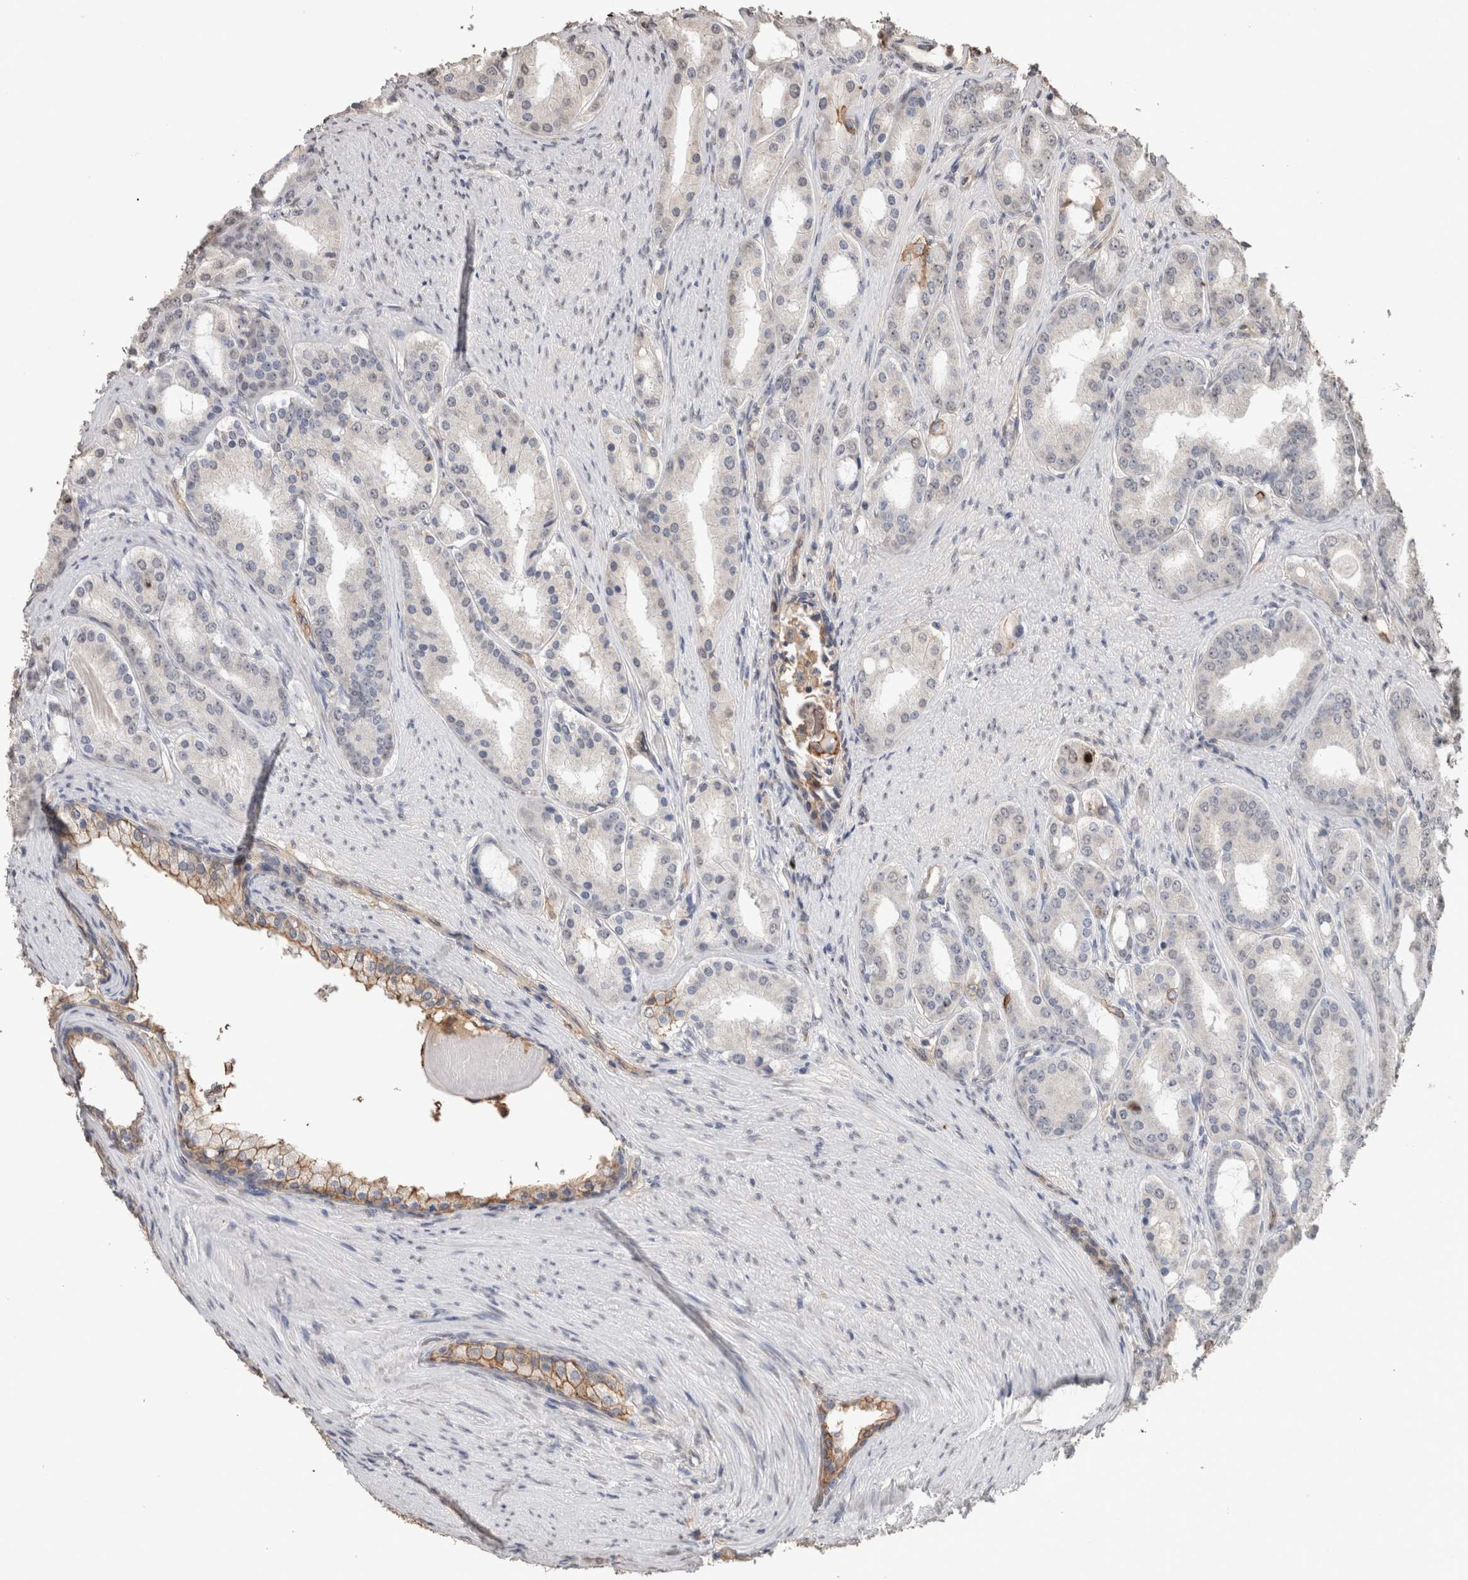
{"staining": {"intensity": "negative", "quantity": "none", "location": "none"}, "tissue": "prostate cancer", "cell_type": "Tumor cells", "image_type": "cancer", "snomed": [{"axis": "morphology", "description": "Adenocarcinoma, High grade"}, {"axis": "topography", "description": "Prostate"}], "caption": "Prostate adenocarcinoma (high-grade) stained for a protein using immunohistochemistry (IHC) exhibits no expression tumor cells.", "gene": "S100A10", "patient": {"sex": "male", "age": 60}}